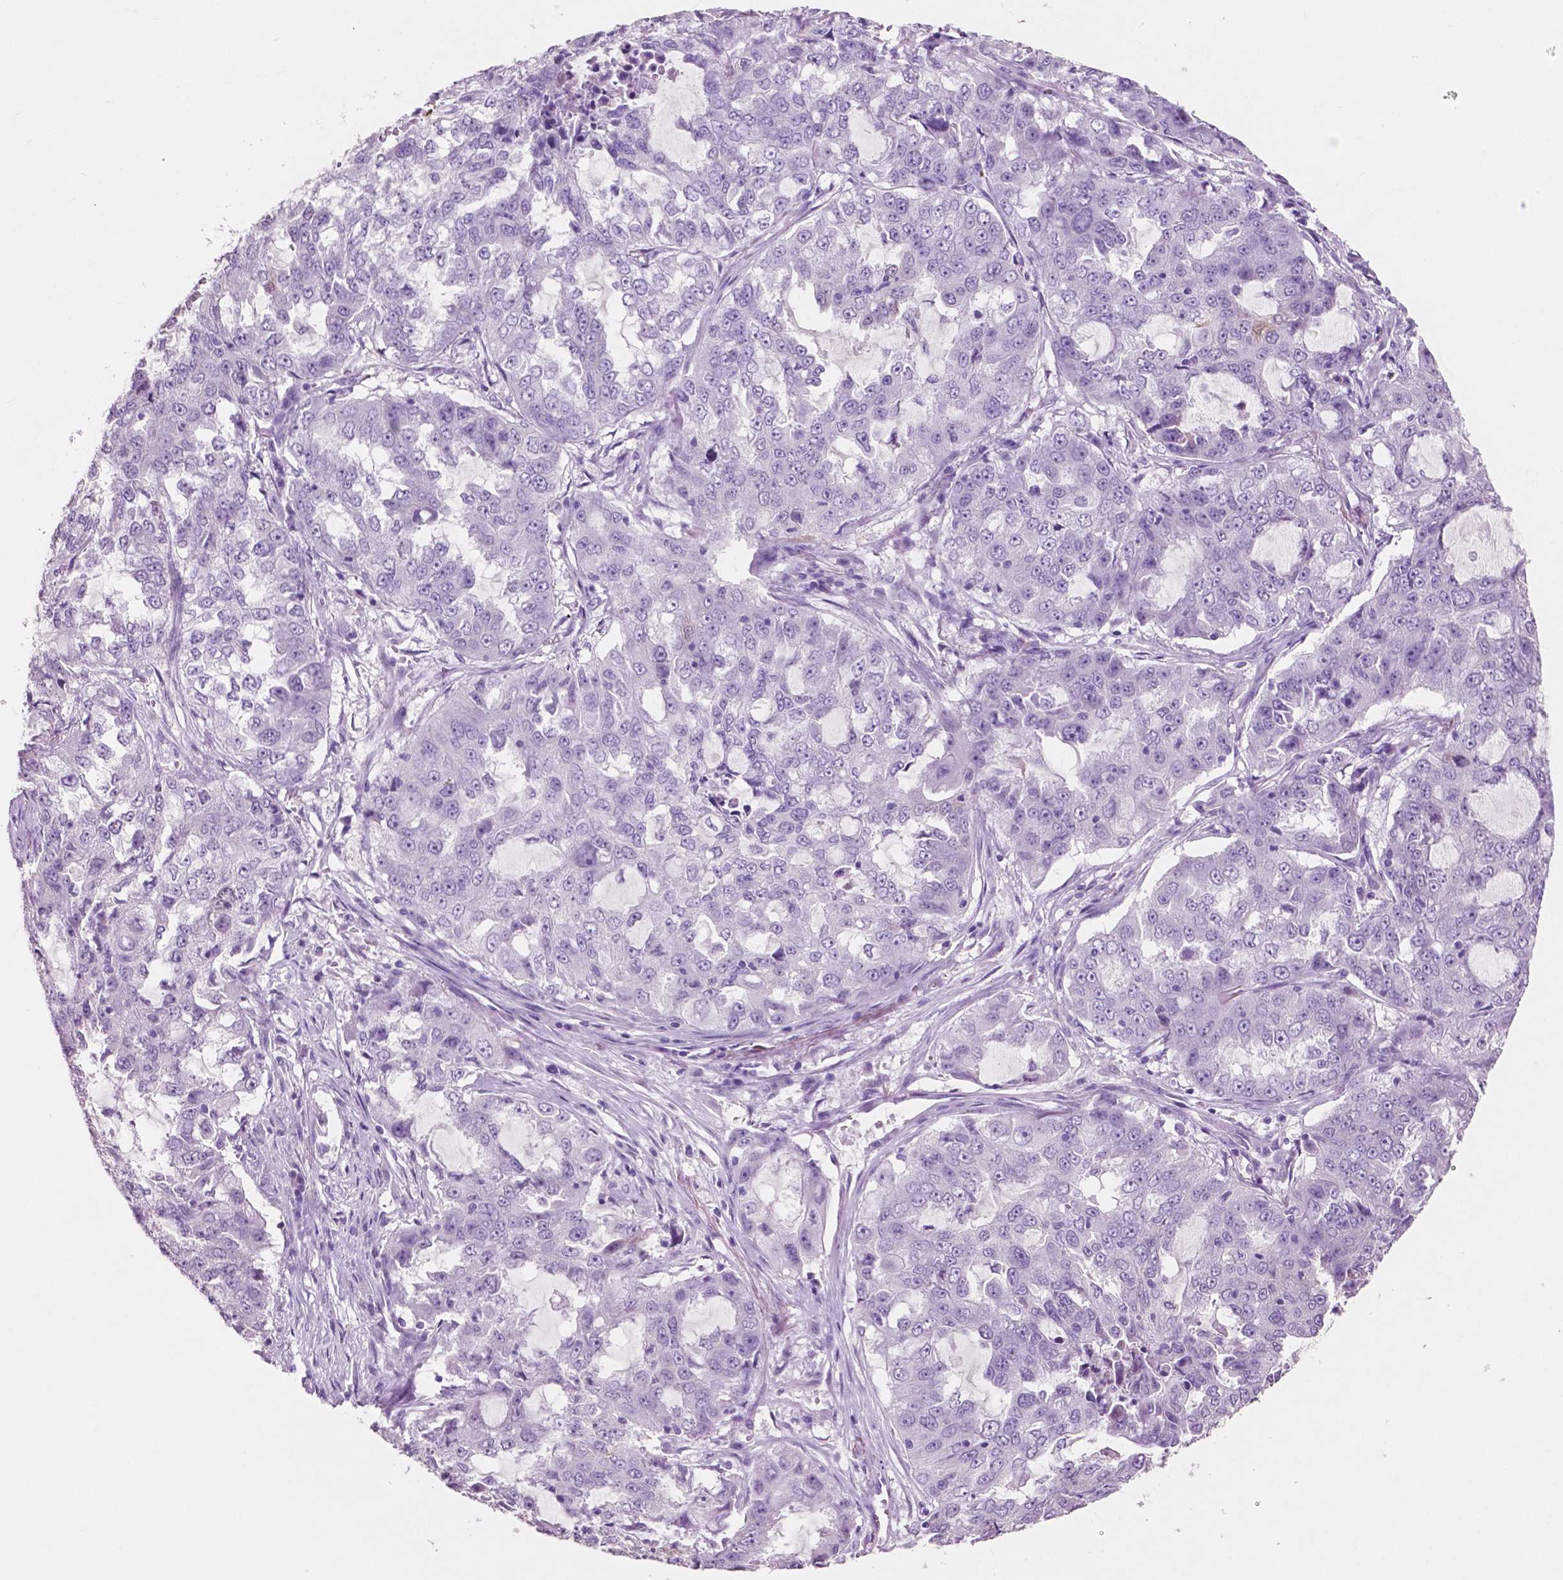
{"staining": {"intensity": "negative", "quantity": "none", "location": "none"}, "tissue": "lung cancer", "cell_type": "Tumor cells", "image_type": "cancer", "snomed": [{"axis": "morphology", "description": "Adenocarcinoma, NOS"}, {"axis": "topography", "description": "Lung"}], "caption": "The image exhibits no staining of tumor cells in lung cancer (adenocarcinoma).", "gene": "IDO1", "patient": {"sex": "female", "age": 61}}